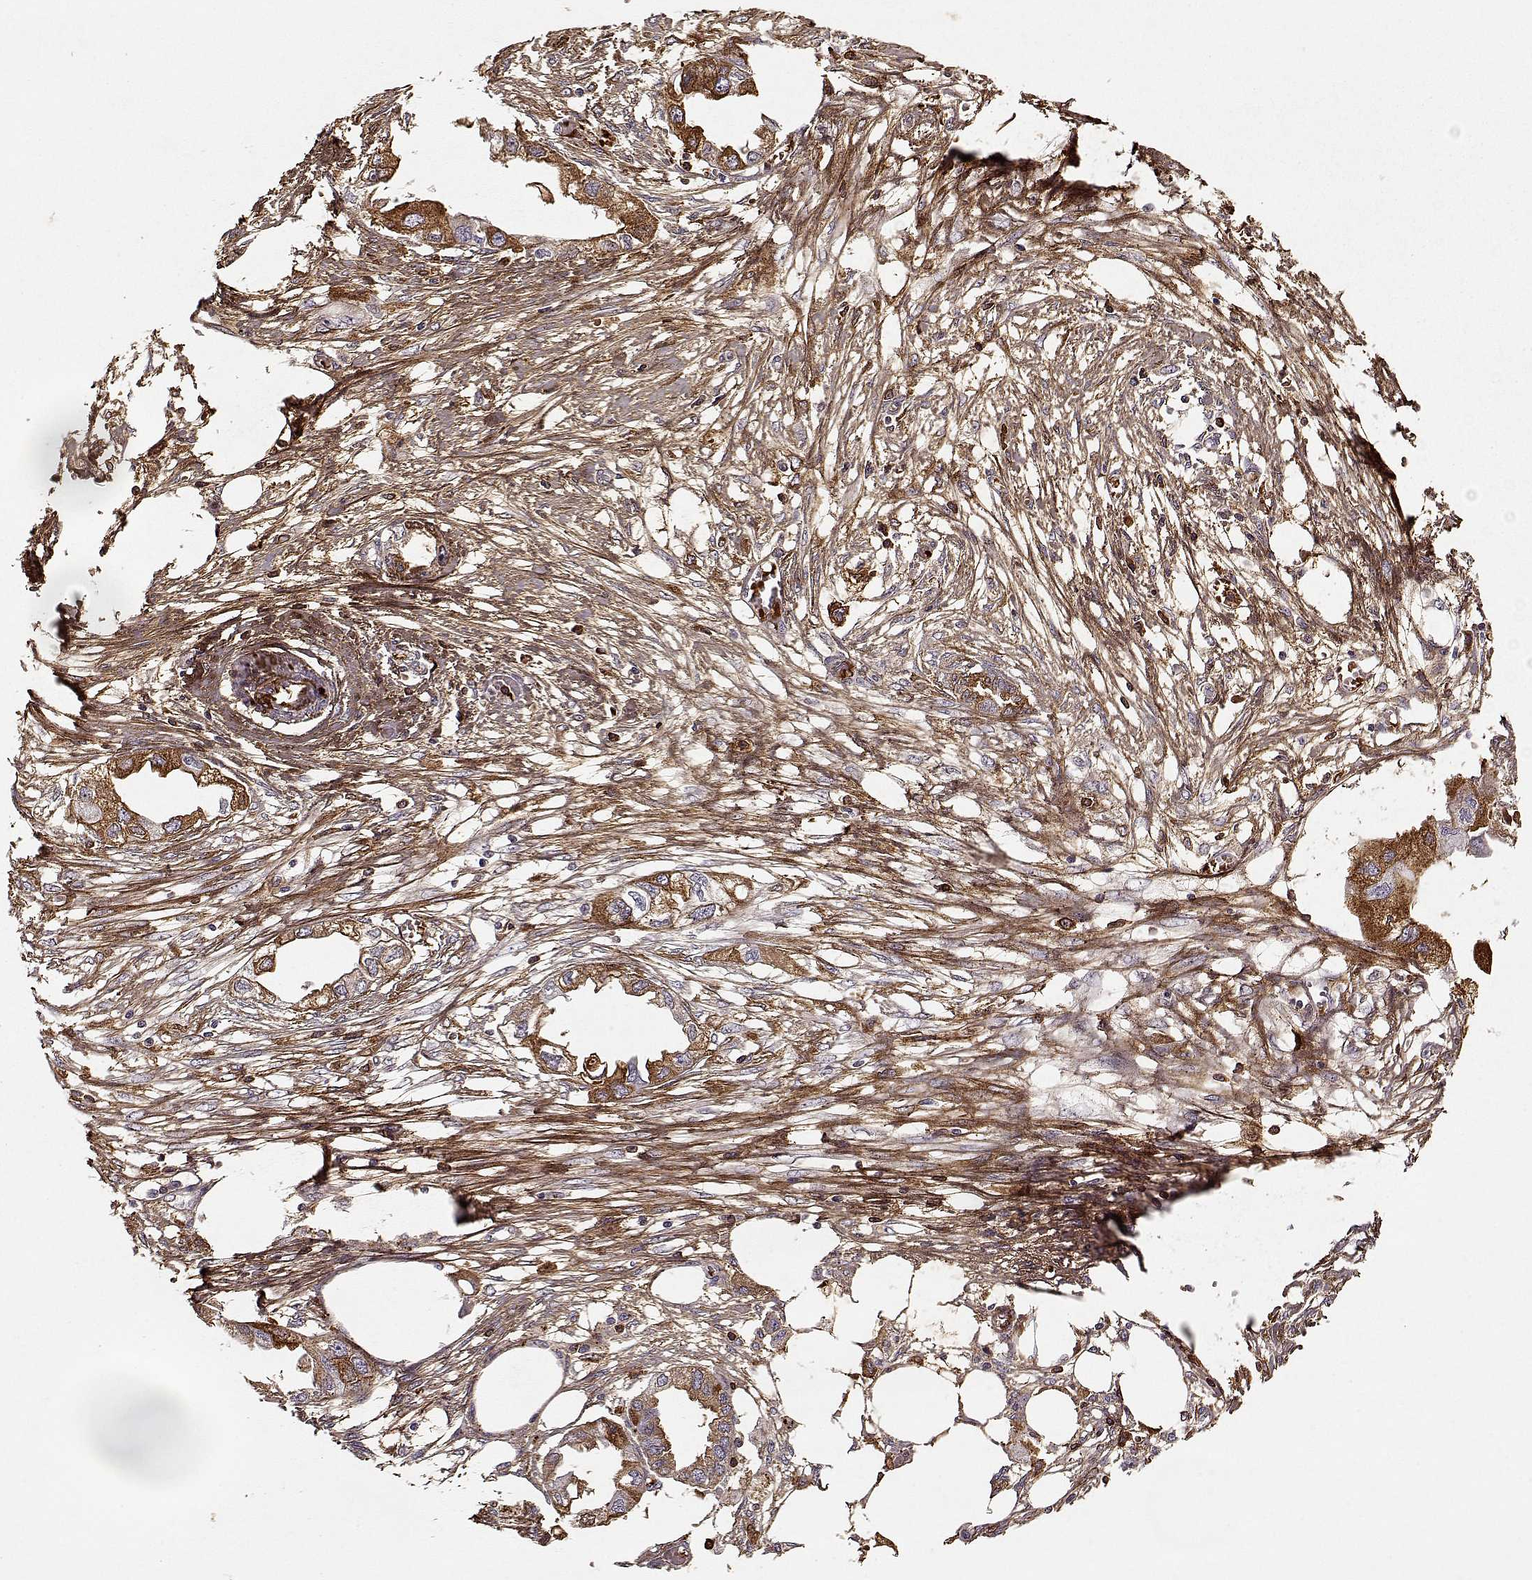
{"staining": {"intensity": "strong", "quantity": "<25%", "location": "cytoplasmic/membranous"}, "tissue": "endometrial cancer", "cell_type": "Tumor cells", "image_type": "cancer", "snomed": [{"axis": "morphology", "description": "Adenocarcinoma, NOS"}, {"axis": "morphology", "description": "Adenocarcinoma, metastatic, NOS"}, {"axis": "topography", "description": "Adipose tissue"}, {"axis": "topography", "description": "Endometrium"}], "caption": "Protein expression analysis of human endometrial cancer (metastatic adenocarcinoma) reveals strong cytoplasmic/membranous staining in about <25% of tumor cells. The protein of interest is stained brown, and the nuclei are stained in blue (DAB (3,3'-diaminobenzidine) IHC with brightfield microscopy, high magnification).", "gene": "LUM", "patient": {"sex": "female", "age": 67}}